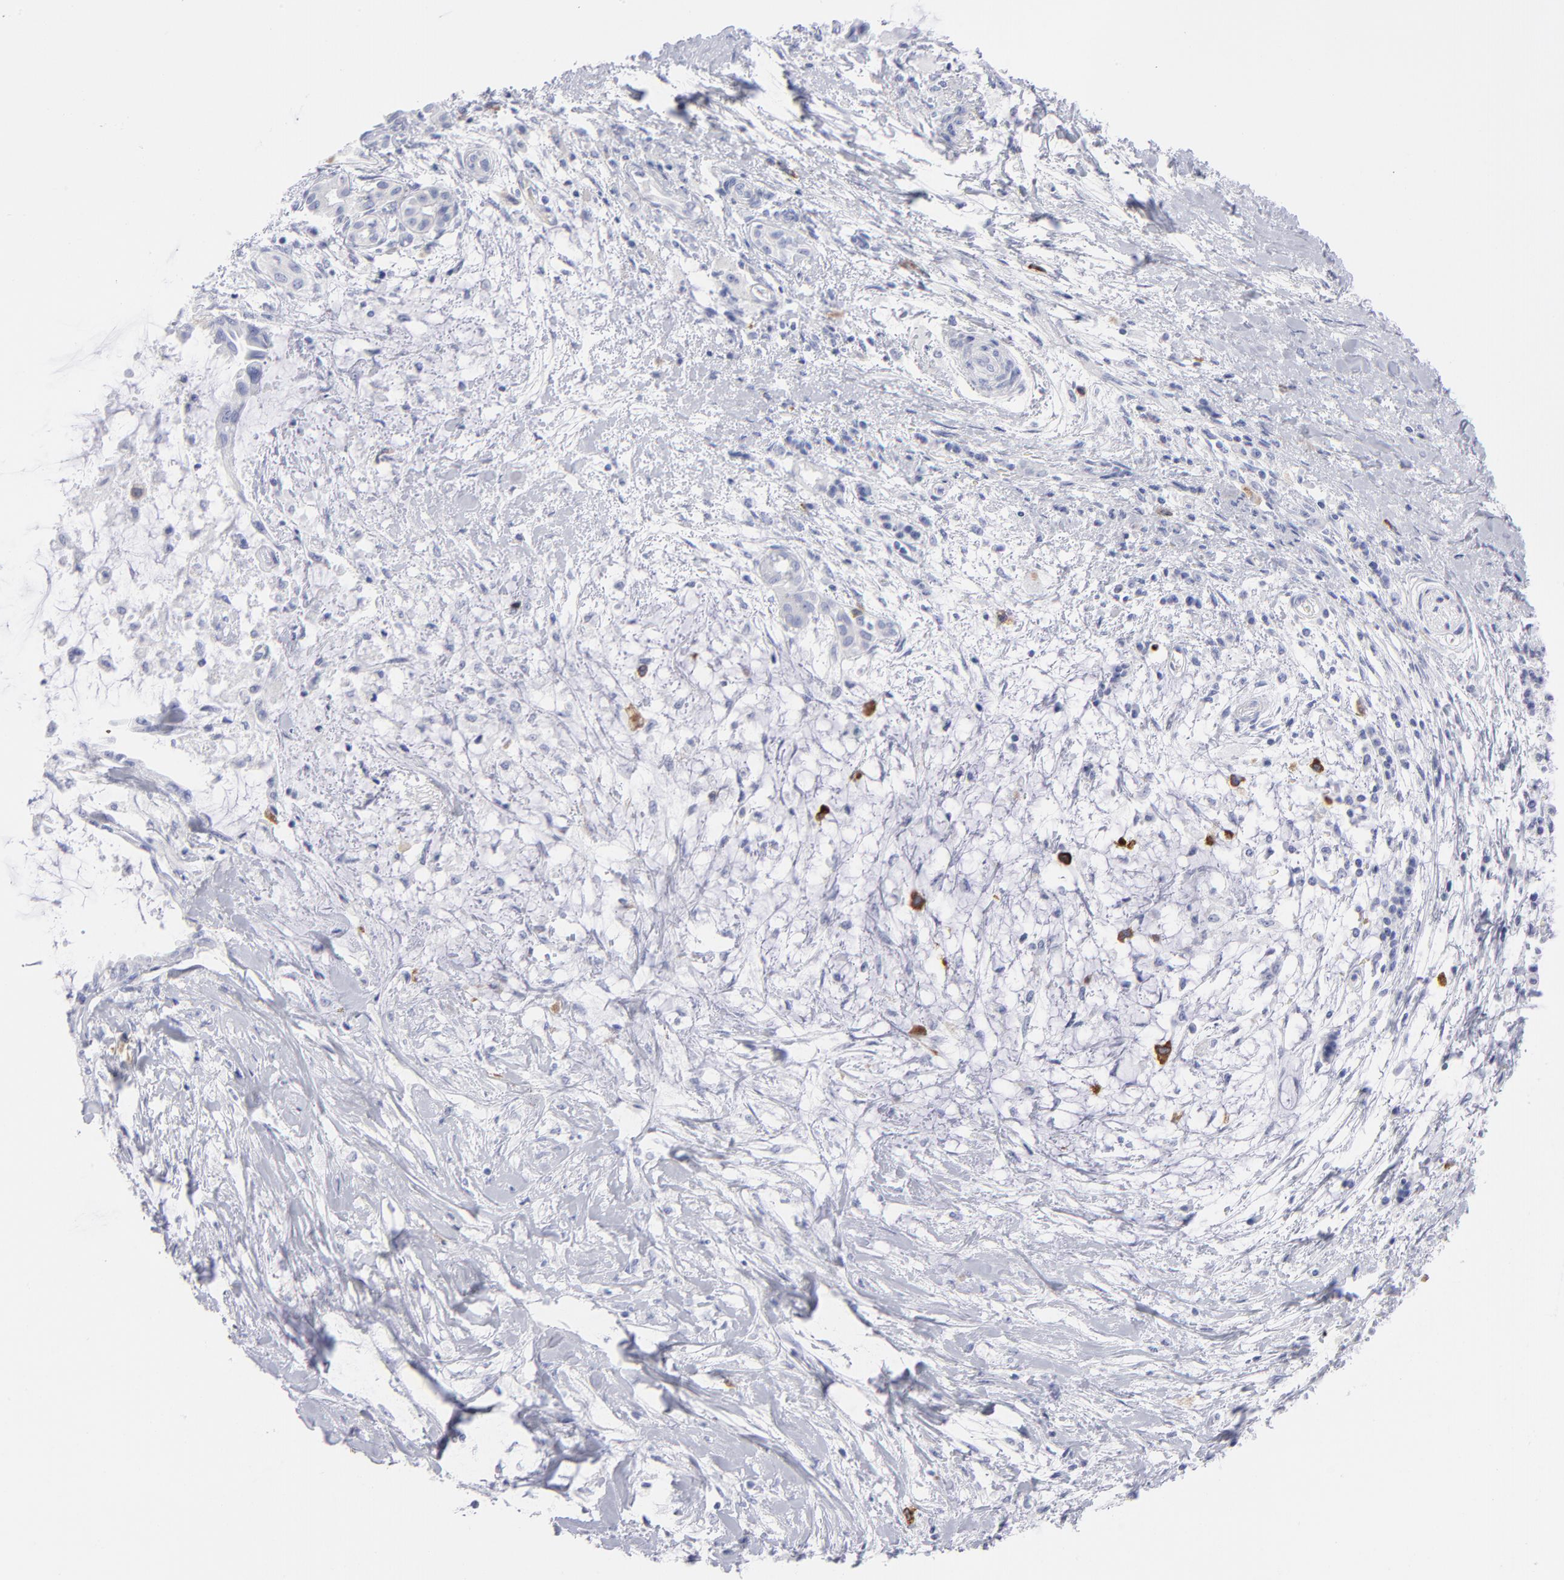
{"staining": {"intensity": "strong", "quantity": "<25%", "location": "cytoplasmic/membranous"}, "tissue": "pancreatic cancer", "cell_type": "Tumor cells", "image_type": "cancer", "snomed": [{"axis": "morphology", "description": "Adenocarcinoma, NOS"}, {"axis": "topography", "description": "Pancreas"}], "caption": "IHC micrograph of human pancreatic adenocarcinoma stained for a protein (brown), which demonstrates medium levels of strong cytoplasmic/membranous positivity in about <25% of tumor cells.", "gene": "CCNB1", "patient": {"sex": "female", "age": 64}}